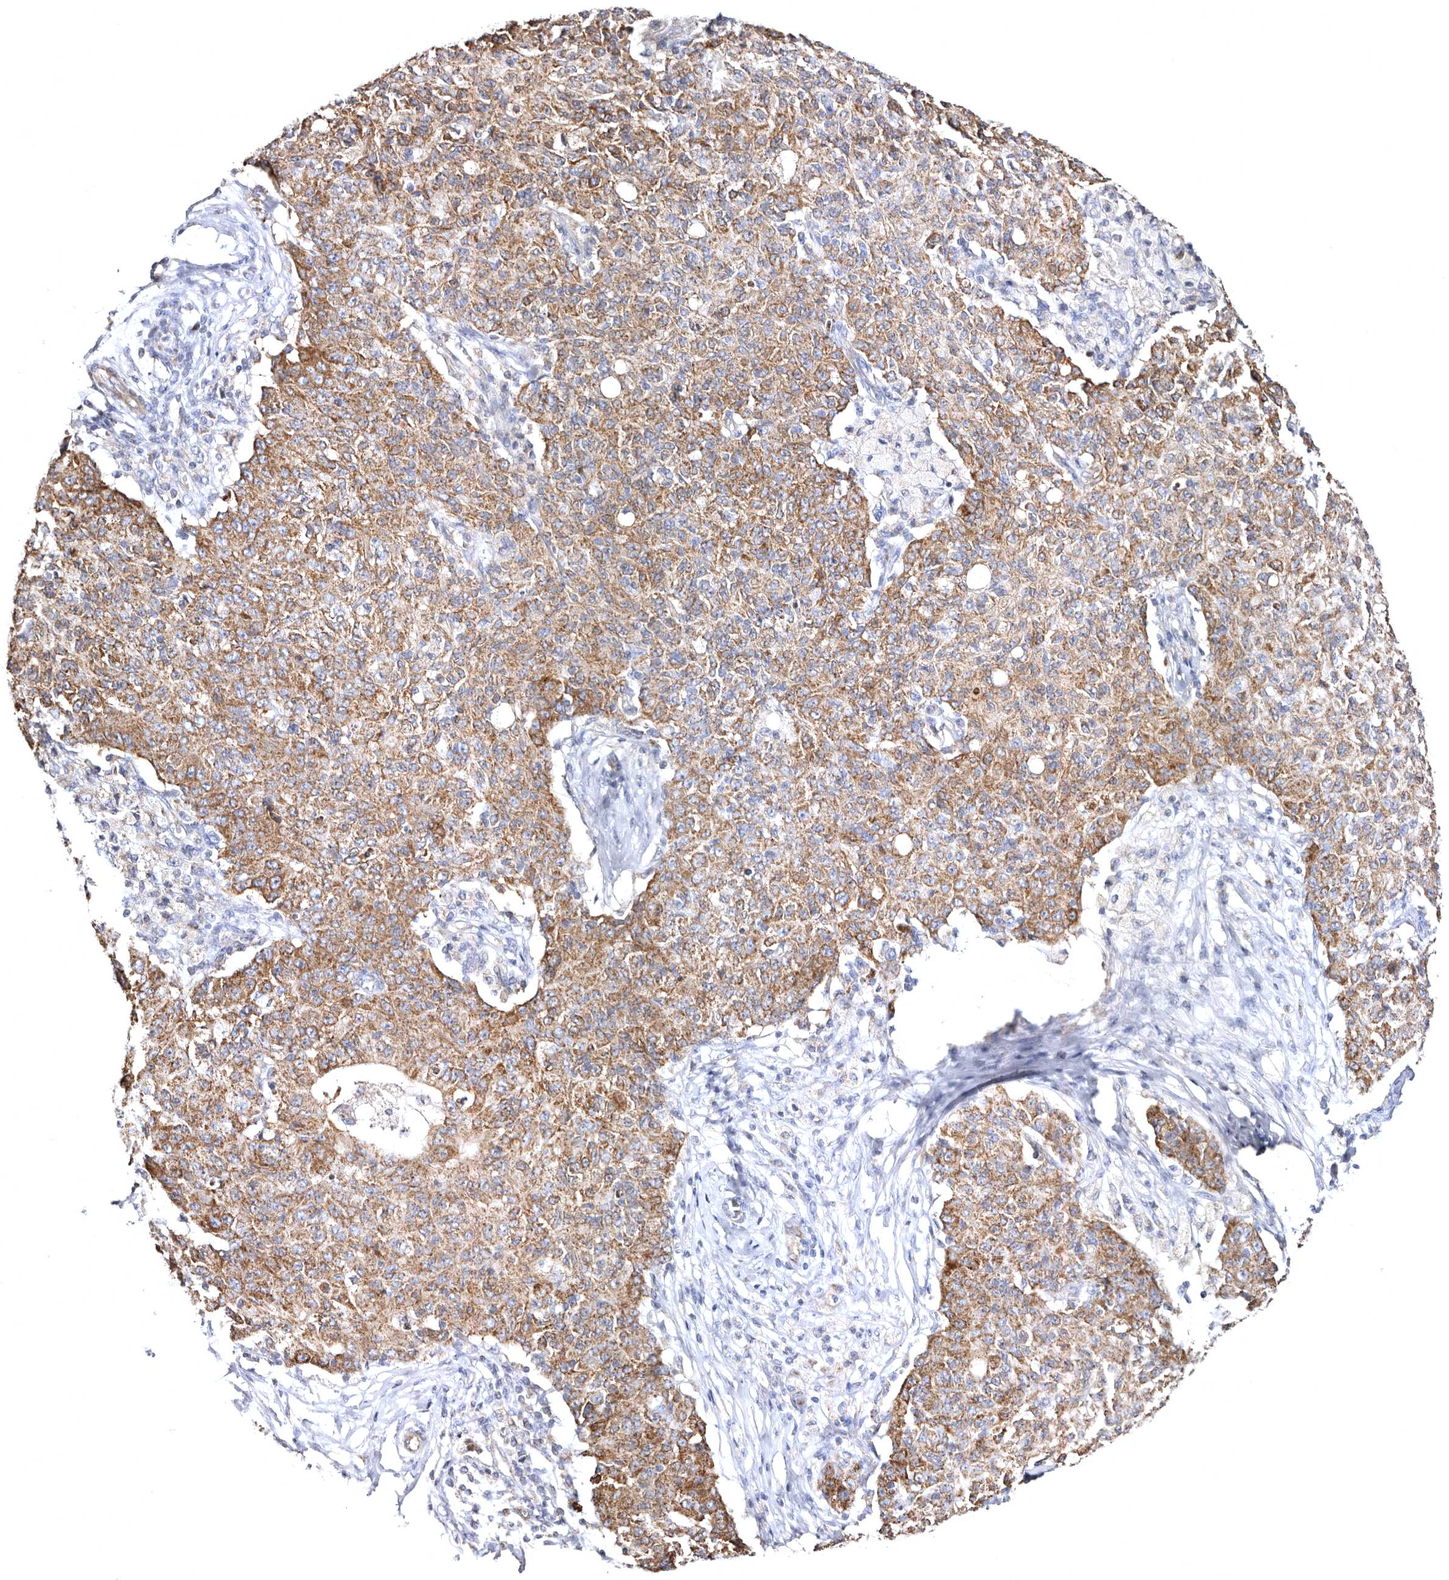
{"staining": {"intensity": "moderate", "quantity": ">75%", "location": "cytoplasmic/membranous"}, "tissue": "ovarian cancer", "cell_type": "Tumor cells", "image_type": "cancer", "snomed": [{"axis": "morphology", "description": "Carcinoma, endometroid"}, {"axis": "topography", "description": "Ovary"}], "caption": "Immunohistochemistry histopathology image of ovarian endometroid carcinoma stained for a protein (brown), which demonstrates medium levels of moderate cytoplasmic/membranous positivity in approximately >75% of tumor cells.", "gene": "BAIAP2L1", "patient": {"sex": "female", "age": 42}}